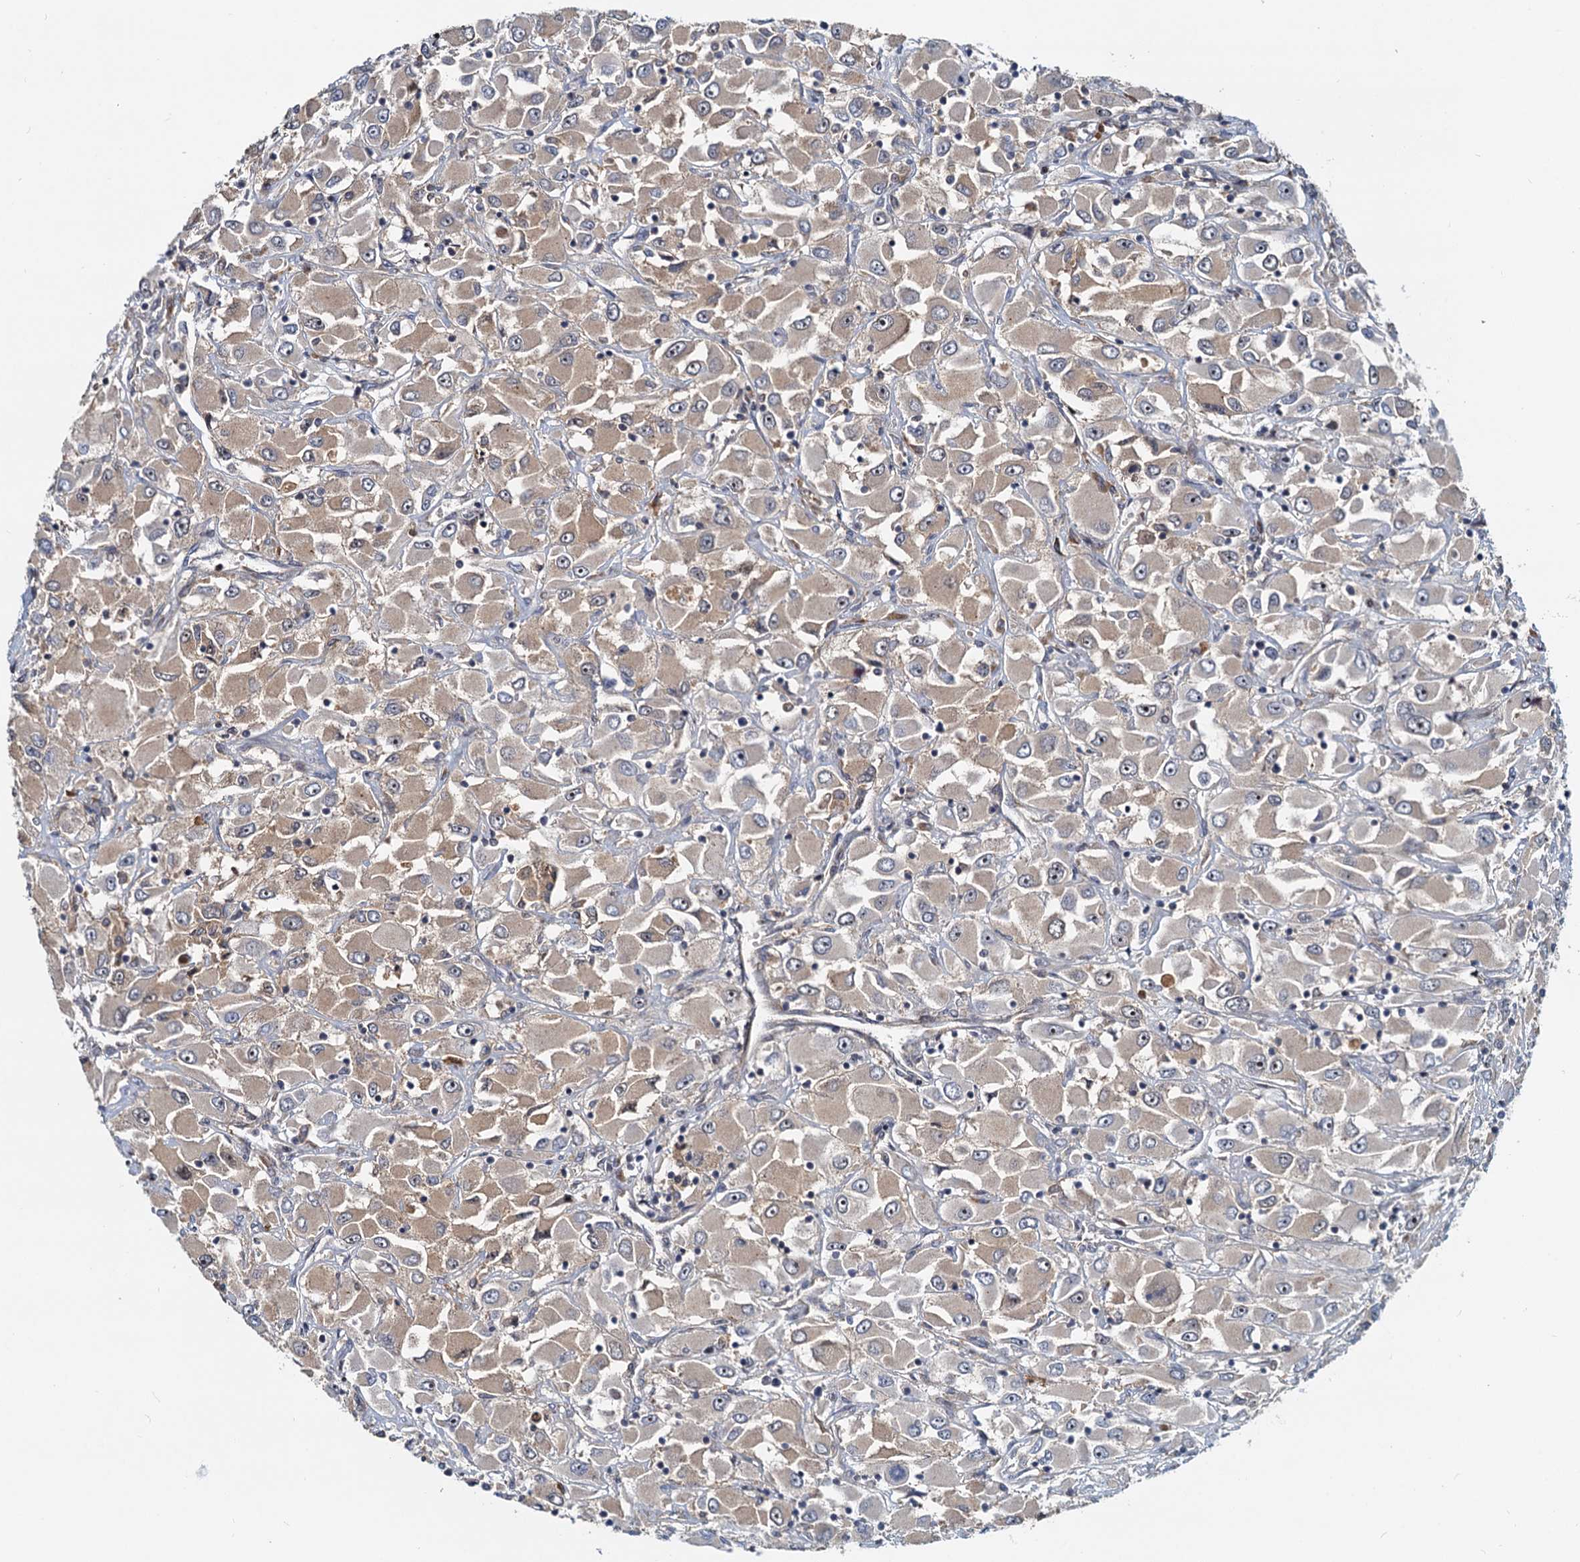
{"staining": {"intensity": "weak", "quantity": "<25%", "location": "cytoplasmic/membranous"}, "tissue": "renal cancer", "cell_type": "Tumor cells", "image_type": "cancer", "snomed": [{"axis": "morphology", "description": "Adenocarcinoma, NOS"}, {"axis": "topography", "description": "Kidney"}], "caption": "This is a photomicrograph of immunohistochemistry (IHC) staining of renal cancer, which shows no positivity in tumor cells. Brightfield microscopy of immunohistochemistry stained with DAB (brown) and hematoxylin (blue), captured at high magnification.", "gene": "TOLLIP", "patient": {"sex": "female", "age": 52}}